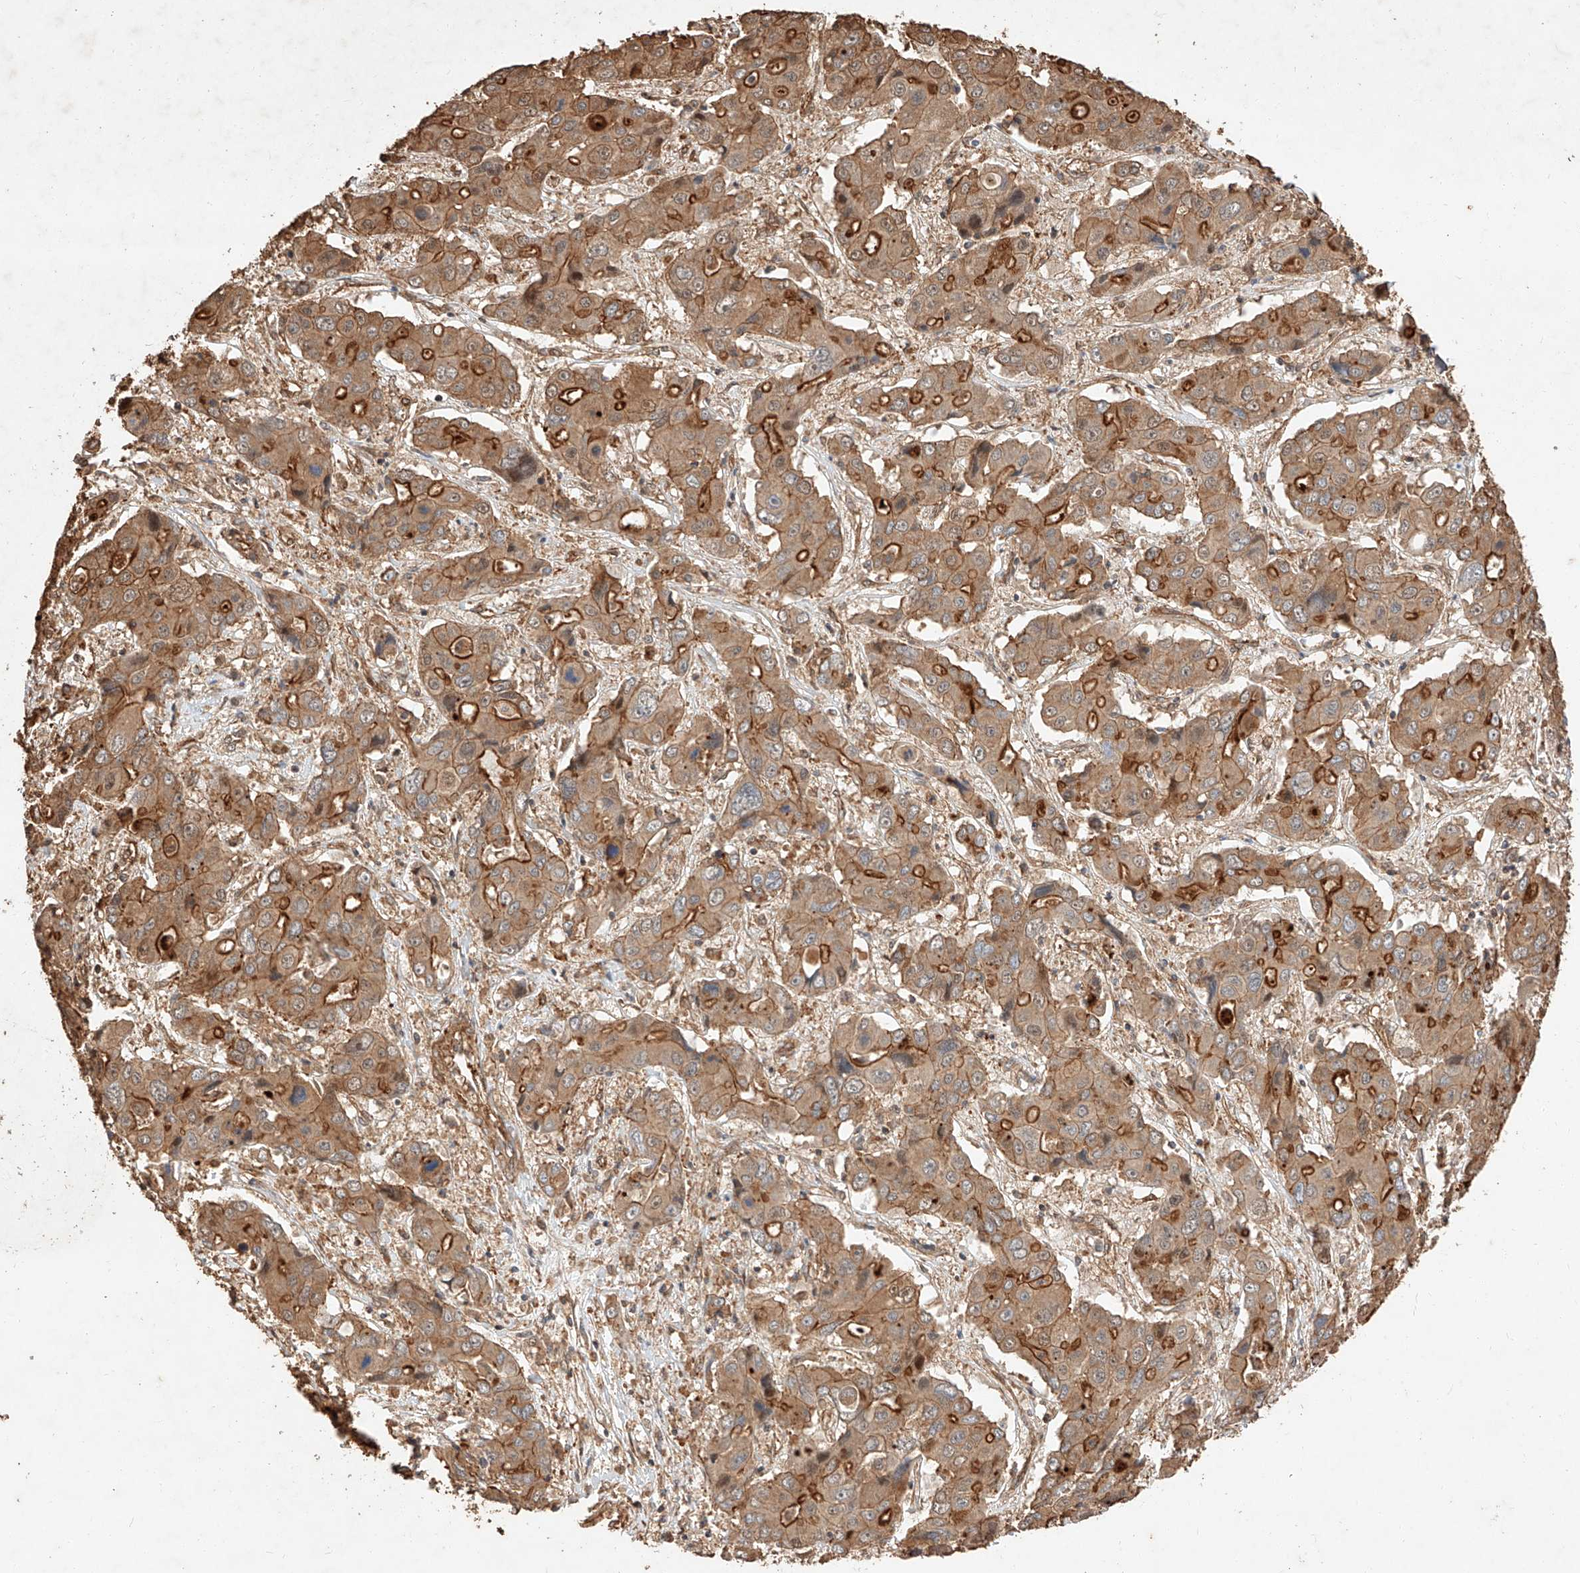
{"staining": {"intensity": "strong", "quantity": ">75%", "location": "cytoplasmic/membranous"}, "tissue": "liver cancer", "cell_type": "Tumor cells", "image_type": "cancer", "snomed": [{"axis": "morphology", "description": "Cholangiocarcinoma"}, {"axis": "topography", "description": "Liver"}], "caption": "Liver cholangiocarcinoma stained for a protein demonstrates strong cytoplasmic/membranous positivity in tumor cells.", "gene": "GHDC", "patient": {"sex": "male", "age": 67}}